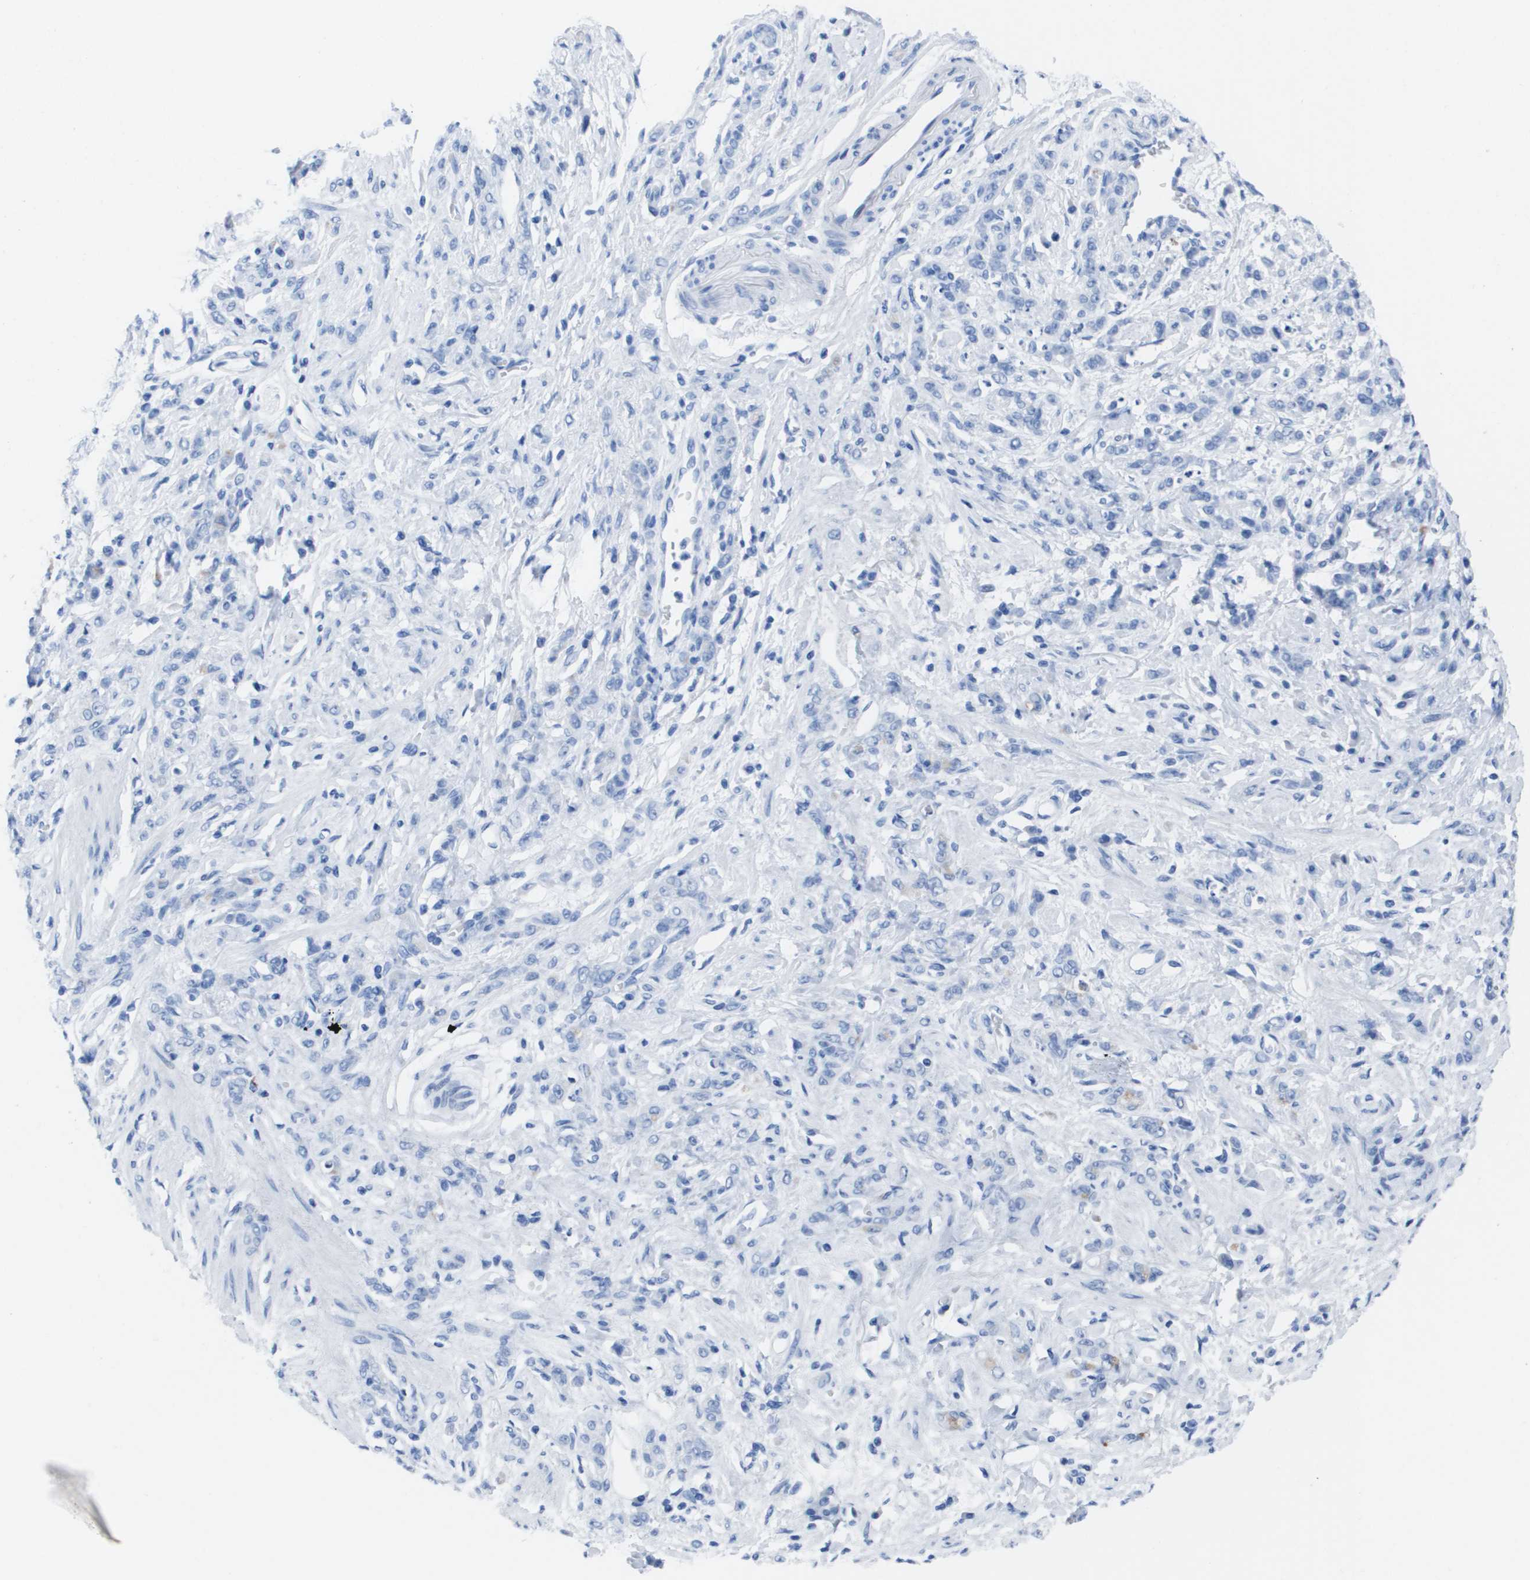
{"staining": {"intensity": "negative", "quantity": "none", "location": "none"}, "tissue": "stomach cancer", "cell_type": "Tumor cells", "image_type": "cancer", "snomed": [{"axis": "morphology", "description": "Normal tissue, NOS"}, {"axis": "morphology", "description": "Adenocarcinoma, NOS"}, {"axis": "topography", "description": "Stomach"}], "caption": "This photomicrograph is of stomach cancer (adenocarcinoma) stained with IHC to label a protein in brown with the nuclei are counter-stained blue. There is no expression in tumor cells.", "gene": "KCNA3", "patient": {"sex": "male", "age": 82}}